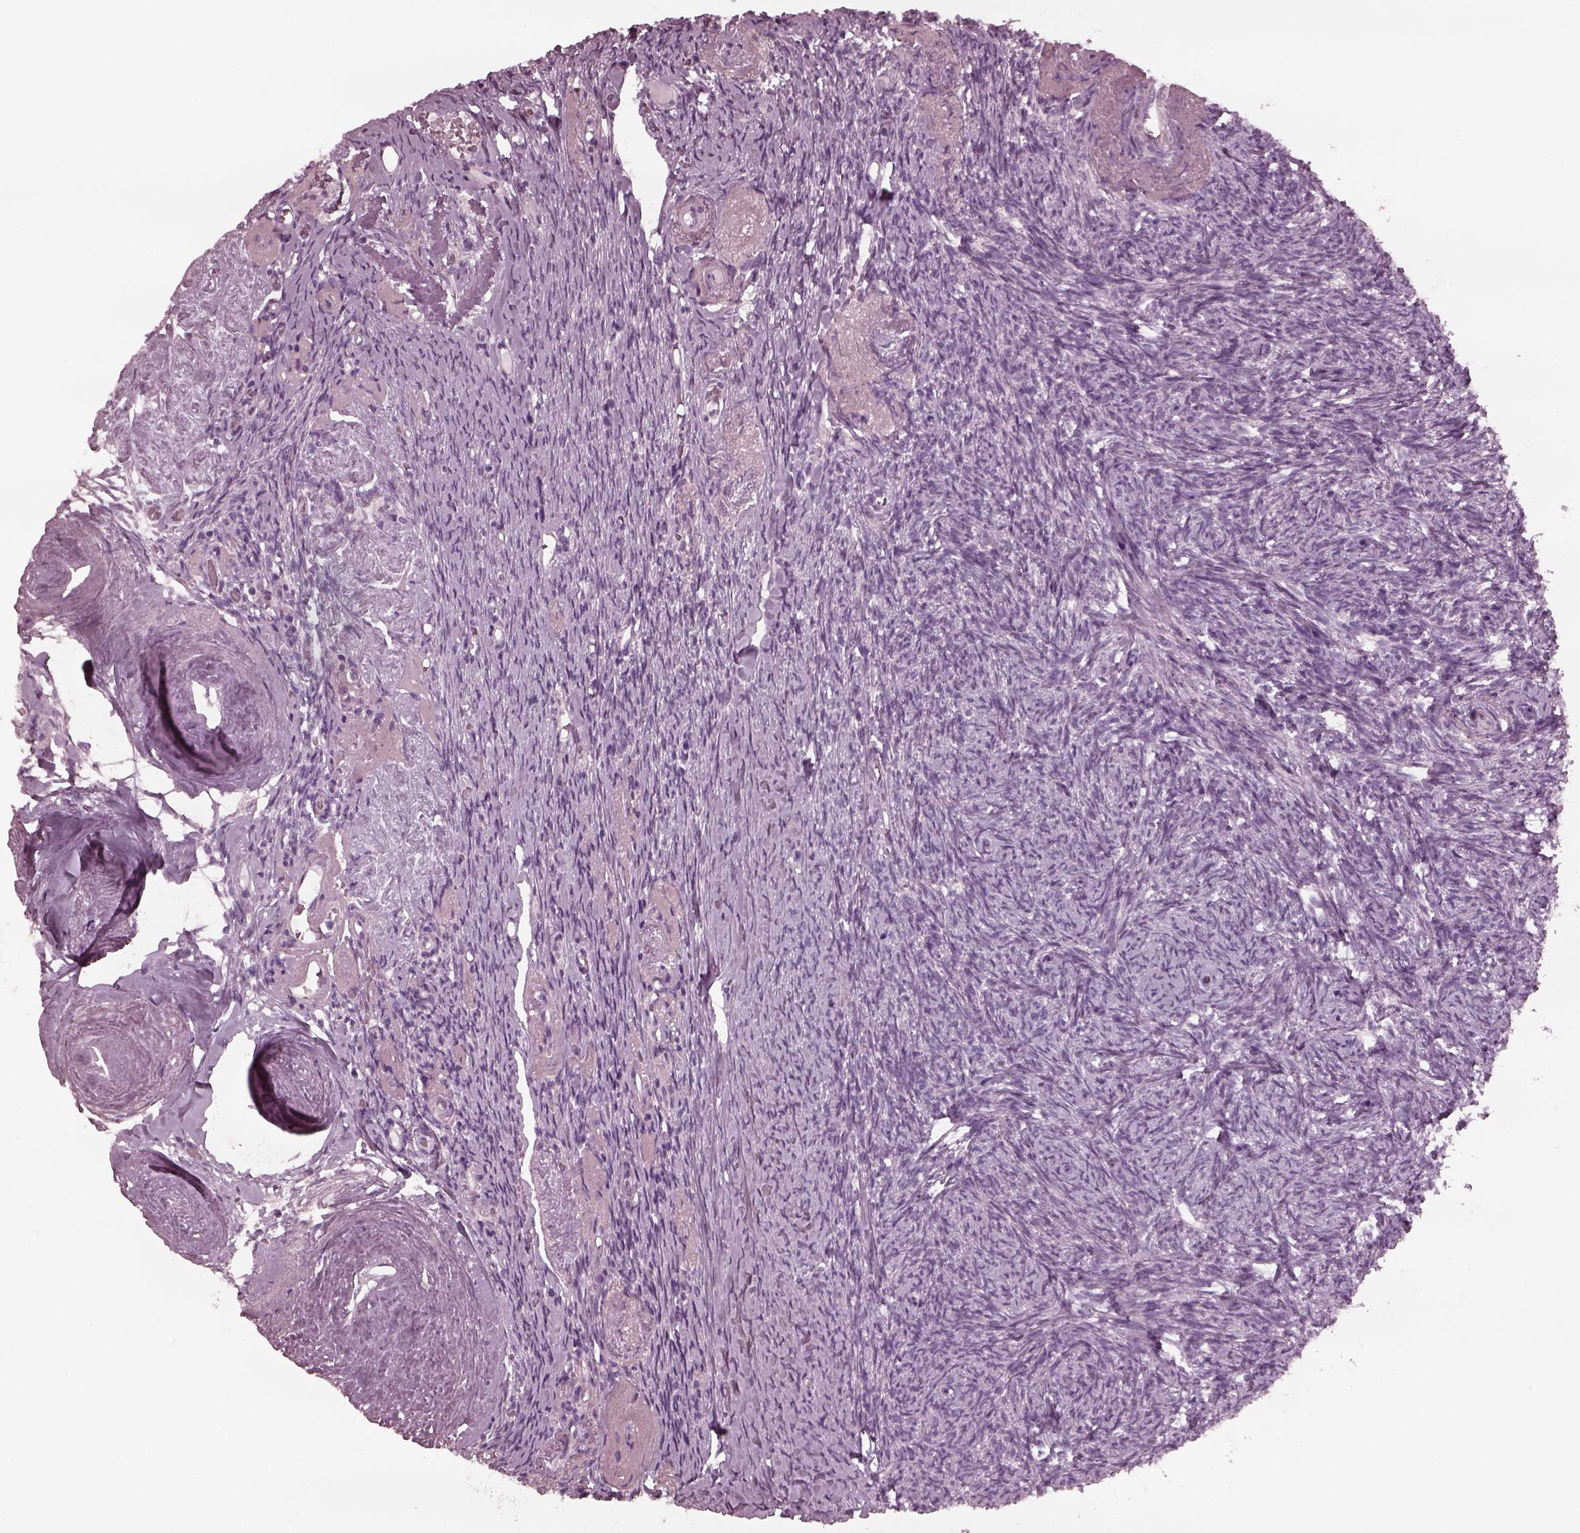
{"staining": {"intensity": "negative", "quantity": "none", "location": "none"}, "tissue": "ovary", "cell_type": "Follicle cells", "image_type": "normal", "snomed": [{"axis": "morphology", "description": "Normal tissue, NOS"}, {"axis": "topography", "description": "Ovary"}], "caption": "DAB (3,3'-diaminobenzidine) immunohistochemical staining of unremarkable ovary shows no significant staining in follicle cells.", "gene": "YY2", "patient": {"sex": "female", "age": 72}}